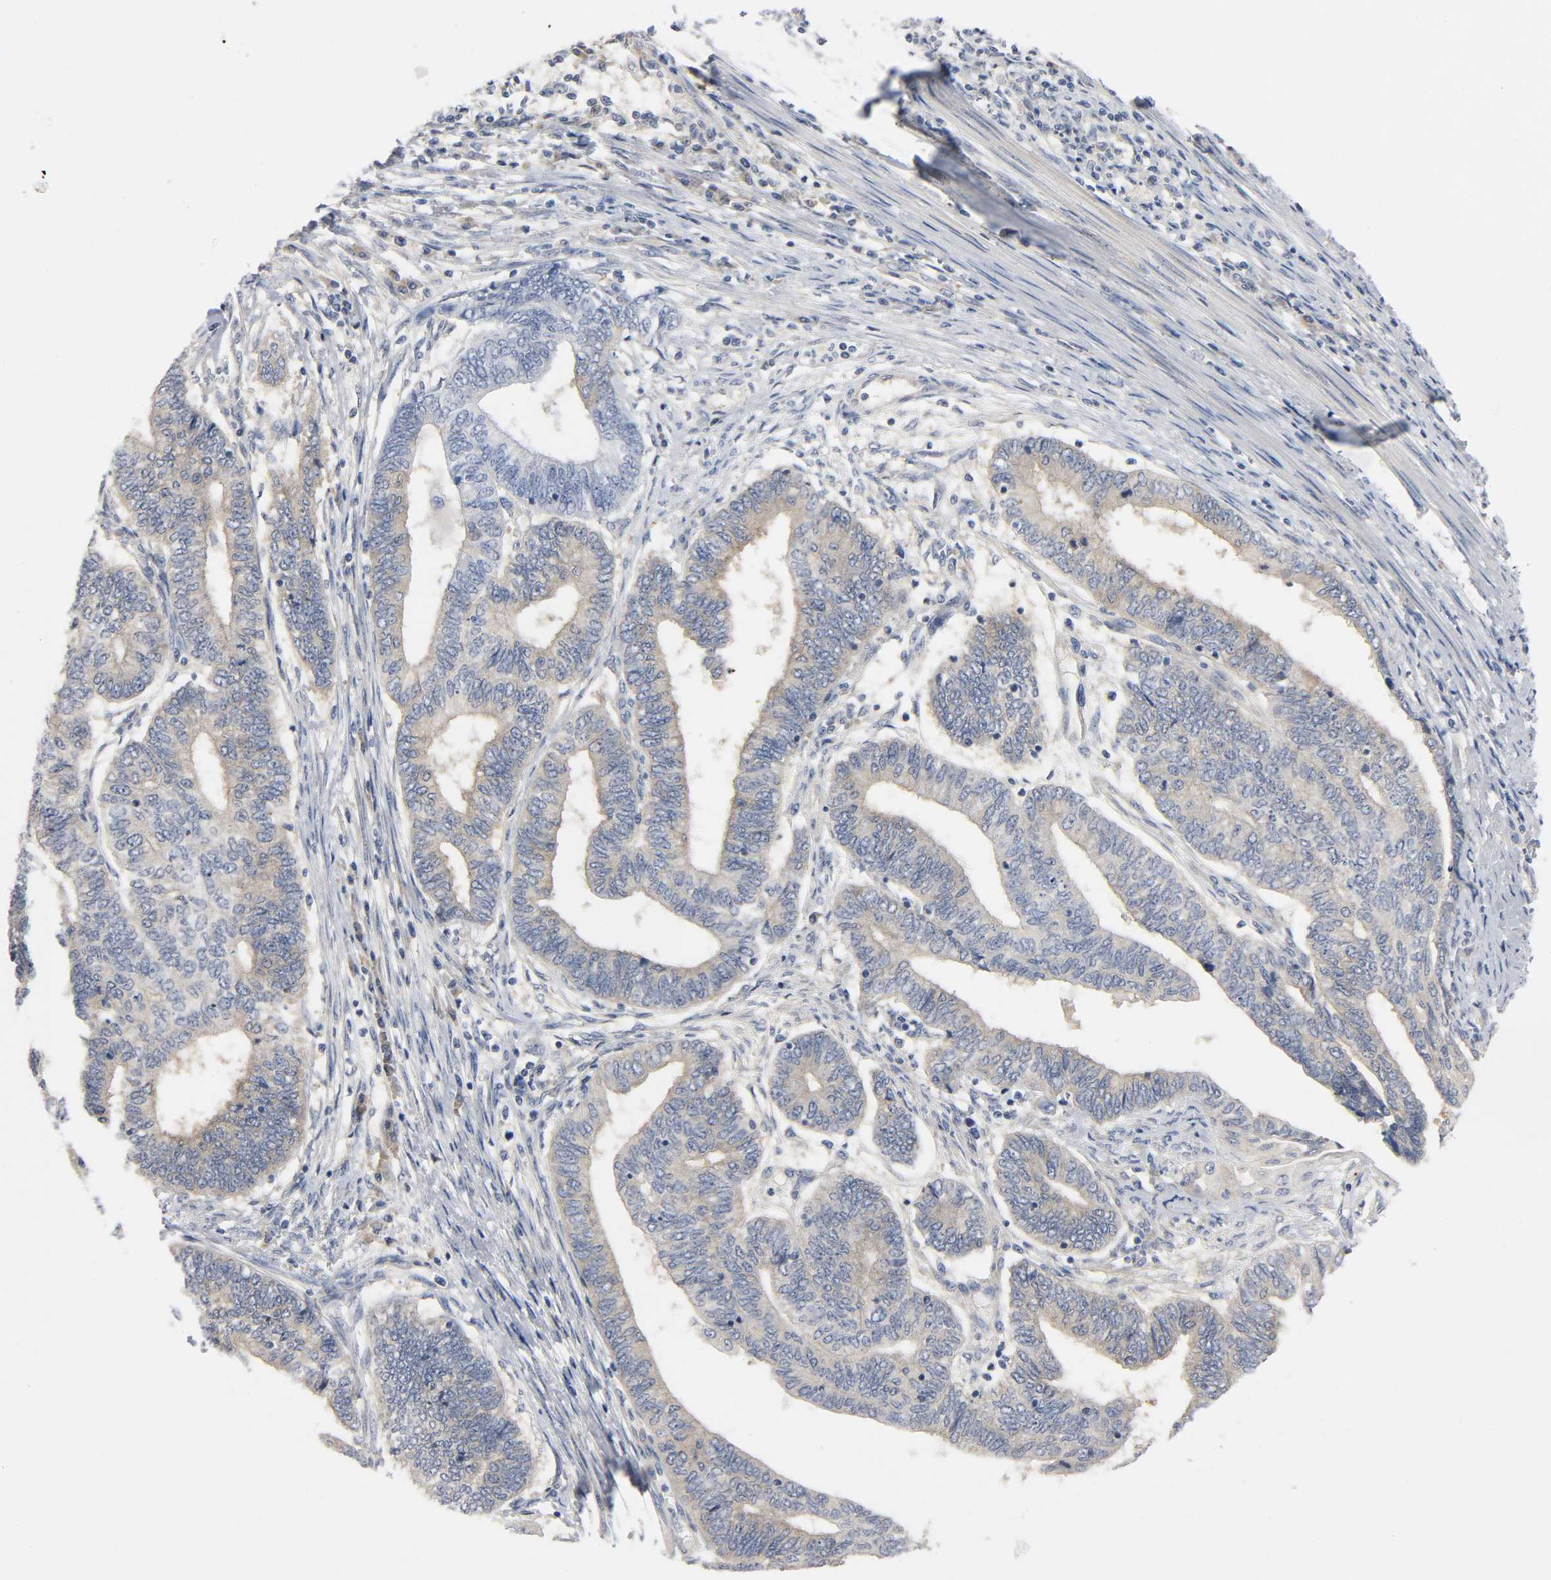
{"staining": {"intensity": "weak", "quantity": ">75%", "location": "cytoplasmic/membranous"}, "tissue": "endometrial cancer", "cell_type": "Tumor cells", "image_type": "cancer", "snomed": [{"axis": "morphology", "description": "Adenocarcinoma, NOS"}, {"axis": "topography", "description": "Uterus"}, {"axis": "topography", "description": "Endometrium"}], "caption": "IHC of endometrial cancer (adenocarcinoma) demonstrates low levels of weak cytoplasmic/membranous expression in approximately >75% of tumor cells.", "gene": "HDAC6", "patient": {"sex": "female", "age": 70}}